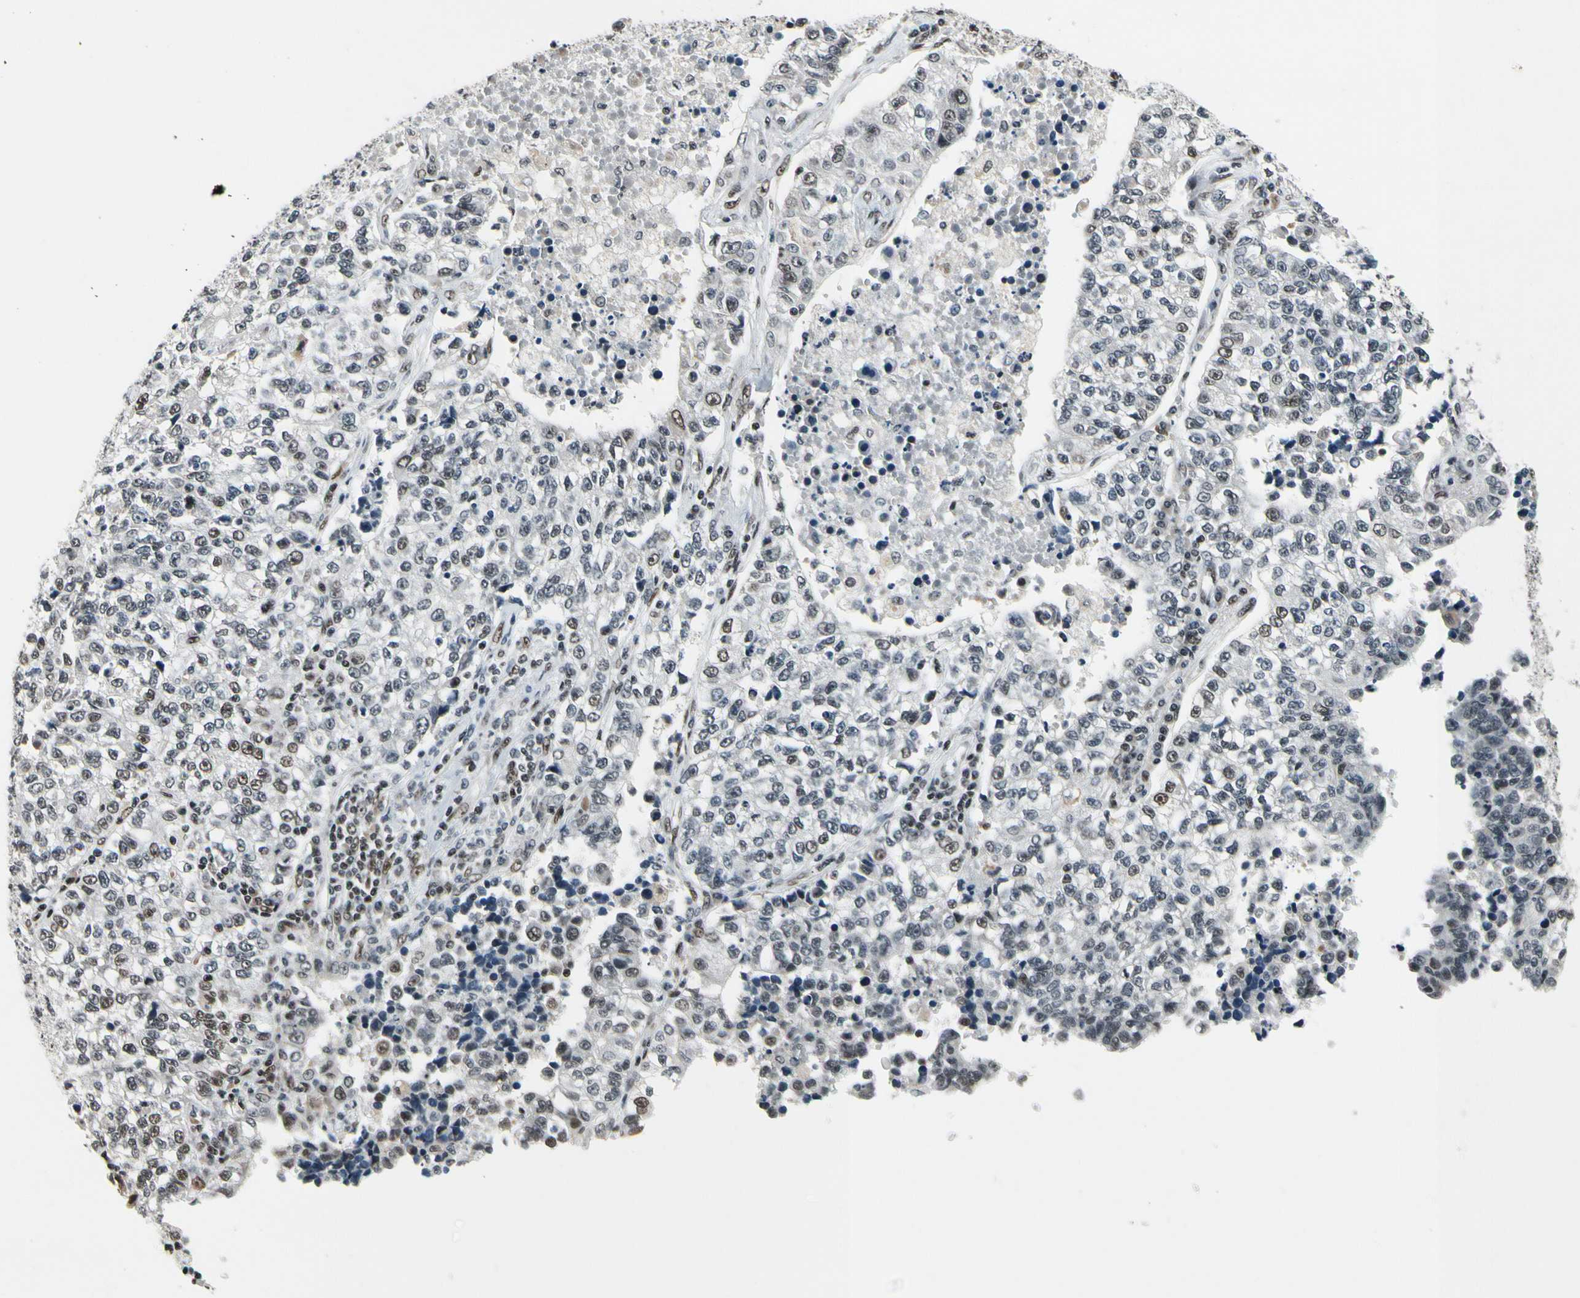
{"staining": {"intensity": "moderate", "quantity": "25%-75%", "location": "nuclear"}, "tissue": "lung cancer", "cell_type": "Tumor cells", "image_type": "cancer", "snomed": [{"axis": "morphology", "description": "Adenocarcinoma, NOS"}, {"axis": "topography", "description": "Lung"}], "caption": "Immunohistochemical staining of lung cancer exhibits moderate nuclear protein expression in about 25%-75% of tumor cells.", "gene": "RECQL", "patient": {"sex": "male", "age": 49}}